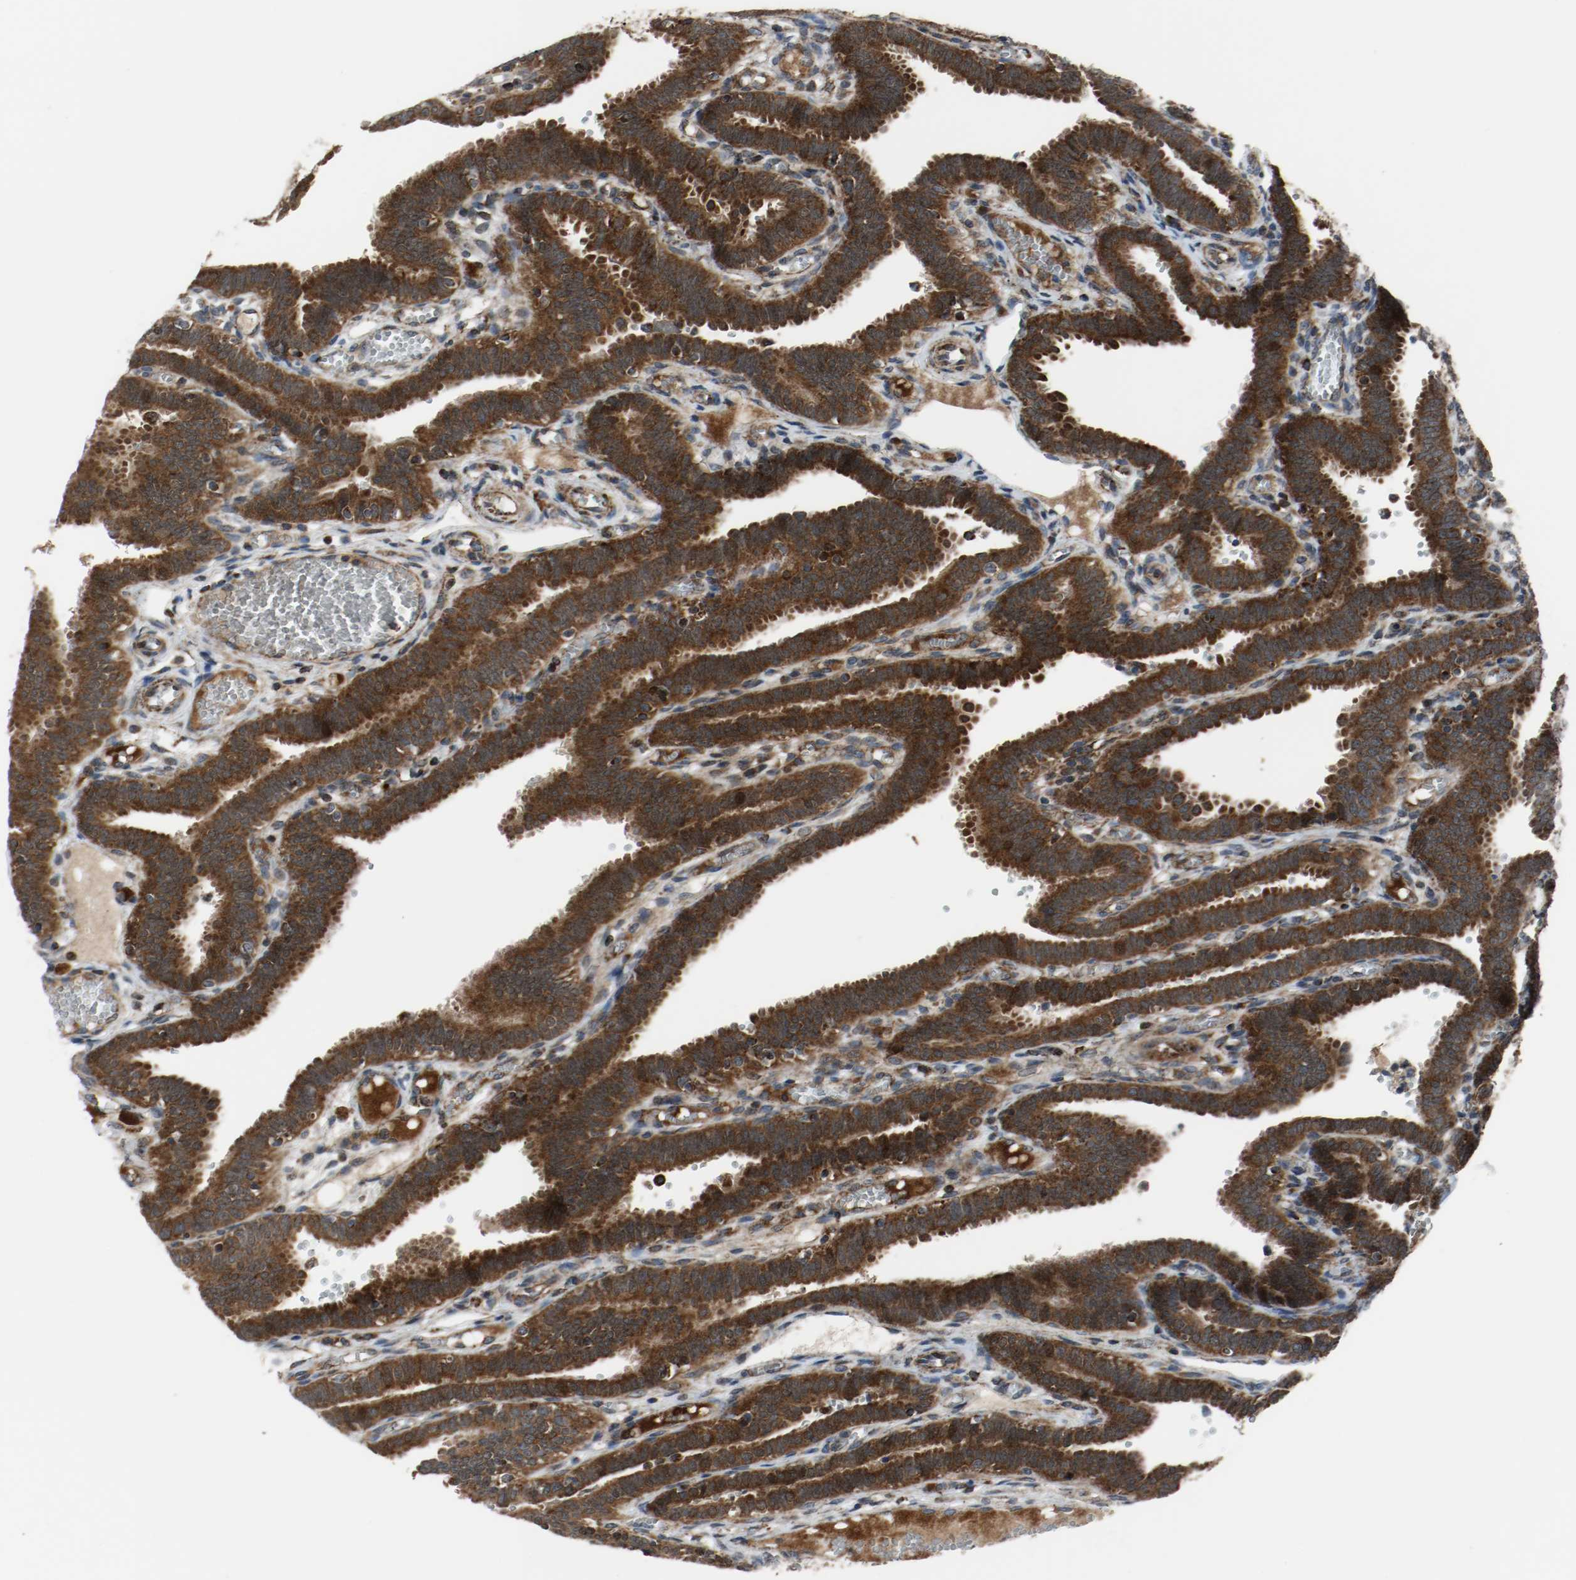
{"staining": {"intensity": "strong", "quantity": ">75%", "location": "cytoplasmic/membranous"}, "tissue": "fallopian tube", "cell_type": "Glandular cells", "image_type": "normal", "snomed": [{"axis": "morphology", "description": "Normal tissue, NOS"}, {"axis": "topography", "description": "Fallopian tube"}], "caption": "Strong cytoplasmic/membranous protein staining is identified in about >75% of glandular cells in fallopian tube. (Stains: DAB in brown, nuclei in blue, Microscopy: brightfield microscopy at high magnification).", "gene": "TXNRD1", "patient": {"sex": "female", "age": 29}}